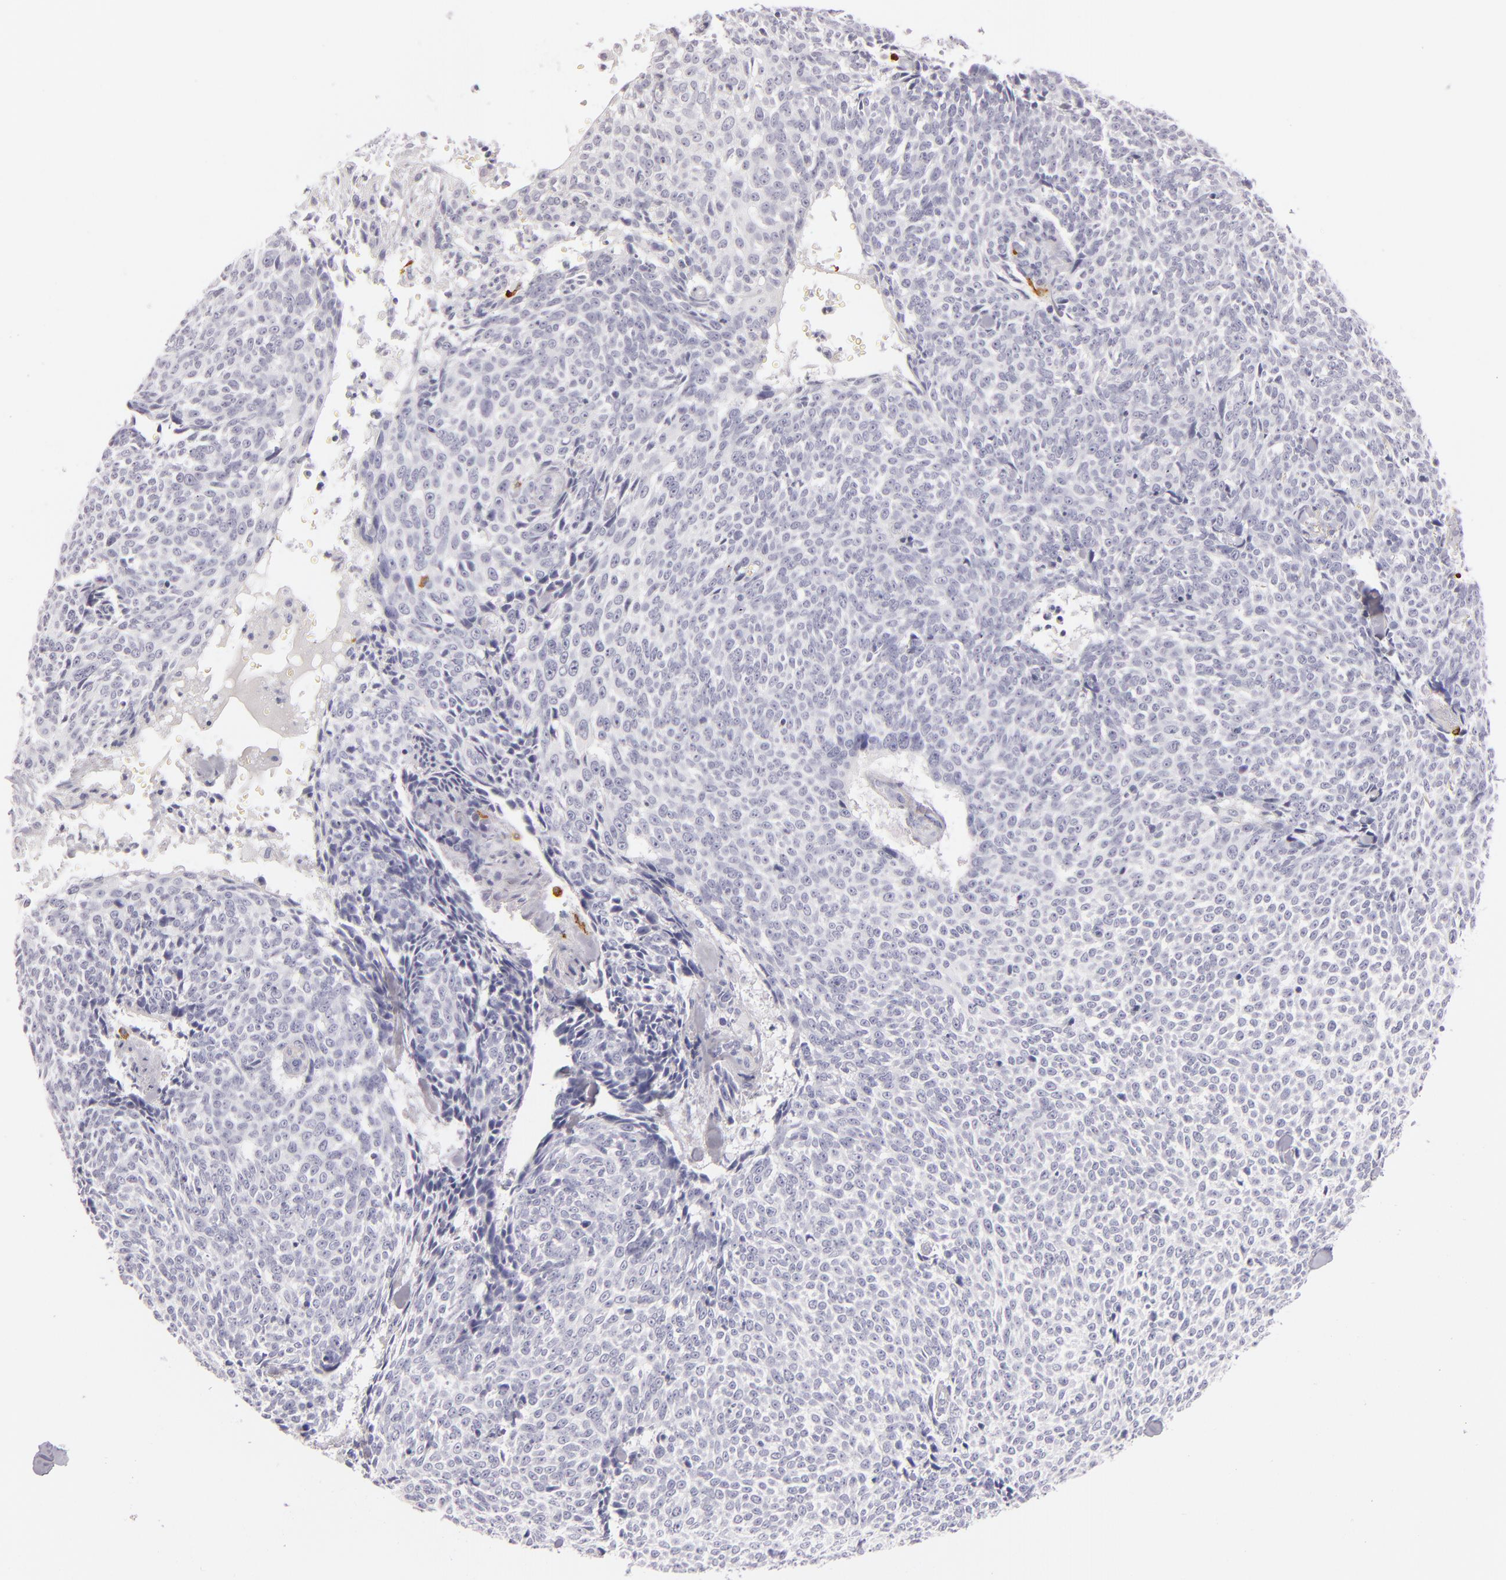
{"staining": {"intensity": "negative", "quantity": "none", "location": "none"}, "tissue": "skin cancer", "cell_type": "Tumor cells", "image_type": "cancer", "snomed": [{"axis": "morphology", "description": "Basal cell carcinoma"}, {"axis": "topography", "description": "Skin"}], "caption": "Tumor cells show no significant protein expression in skin cancer.", "gene": "TPSD1", "patient": {"sex": "female", "age": 89}}